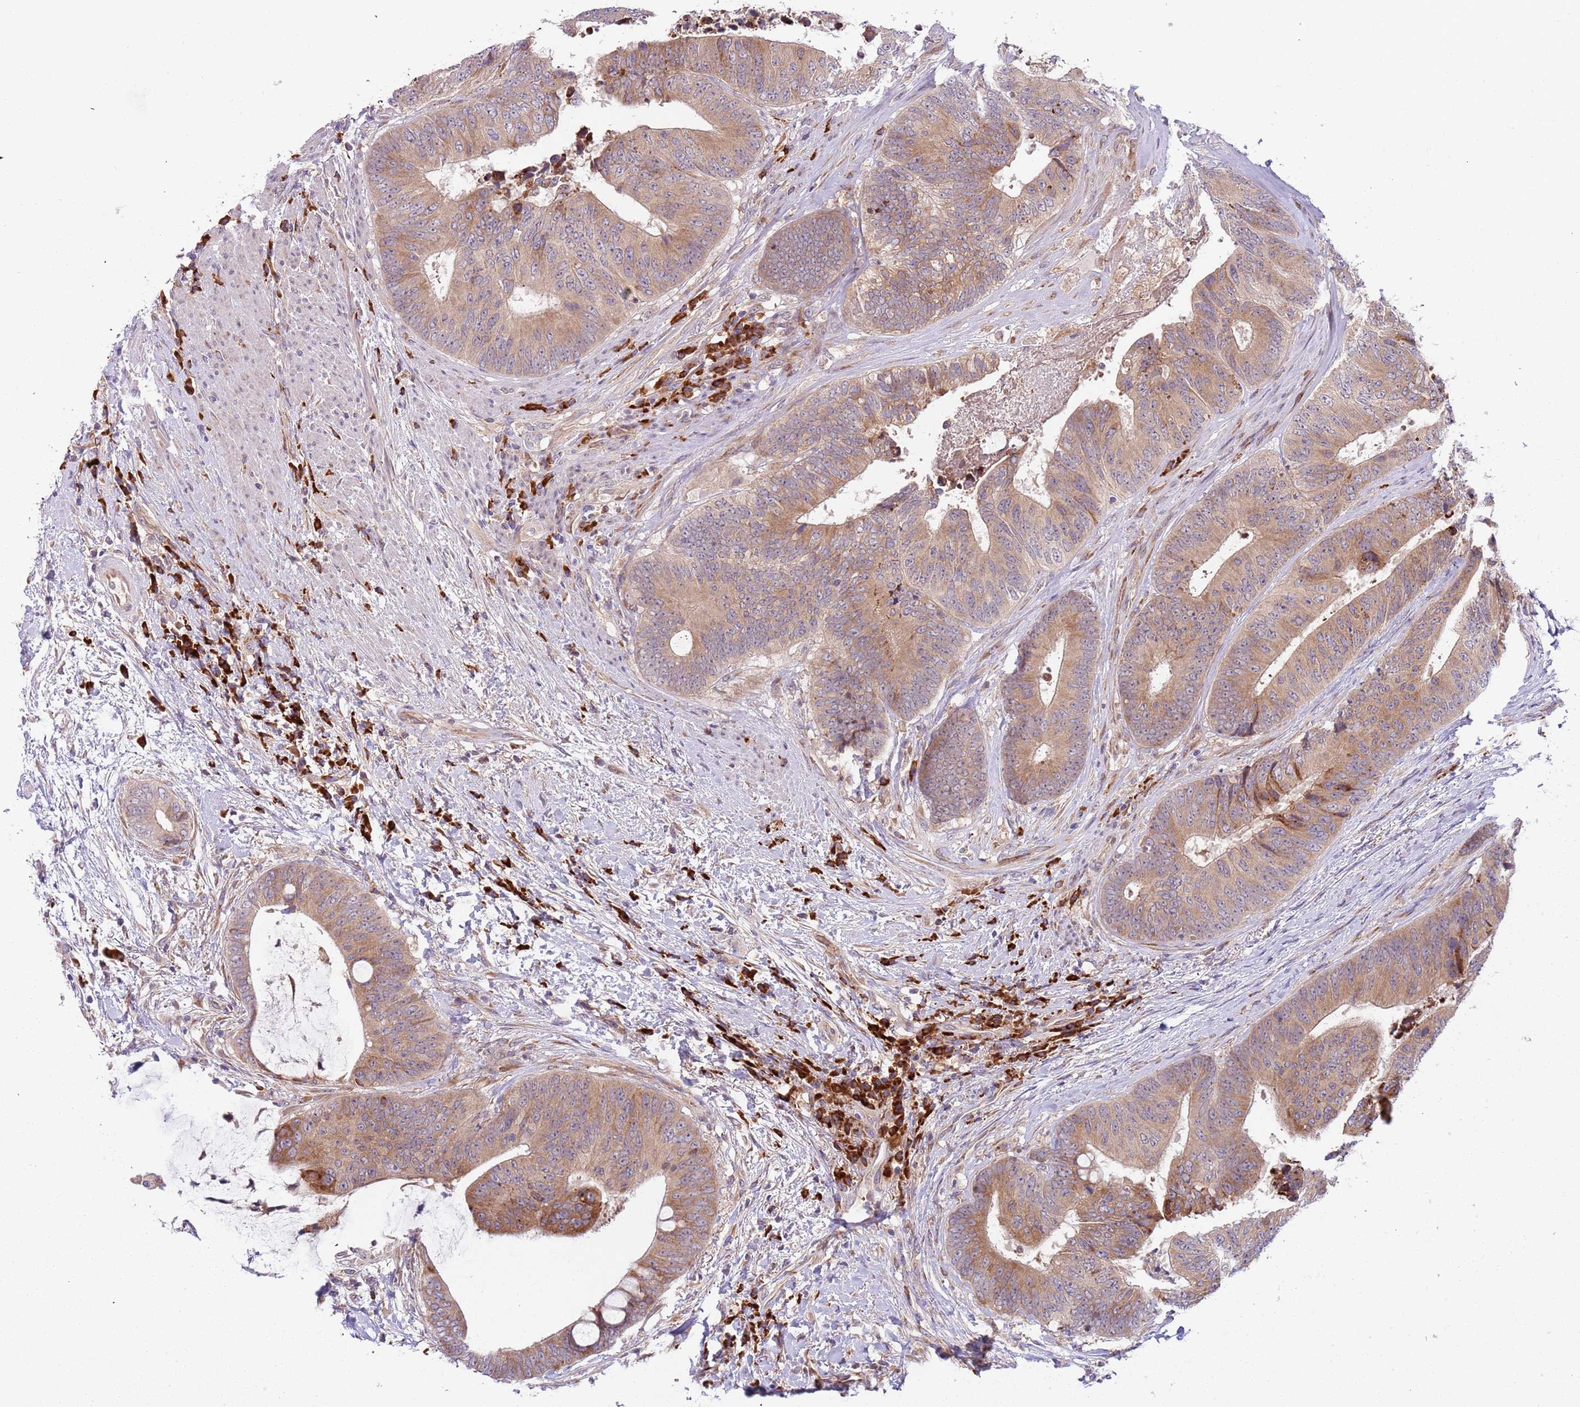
{"staining": {"intensity": "moderate", "quantity": ">75%", "location": "cytoplasmic/membranous"}, "tissue": "colorectal cancer", "cell_type": "Tumor cells", "image_type": "cancer", "snomed": [{"axis": "morphology", "description": "Adenocarcinoma, NOS"}, {"axis": "topography", "description": "Rectum"}], "caption": "About >75% of tumor cells in human colorectal cancer show moderate cytoplasmic/membranous protein staining as visualized by brown immunohistochemical staining.", "gene": "VWCE", "patient": {"sex": "male", "age": 72}}